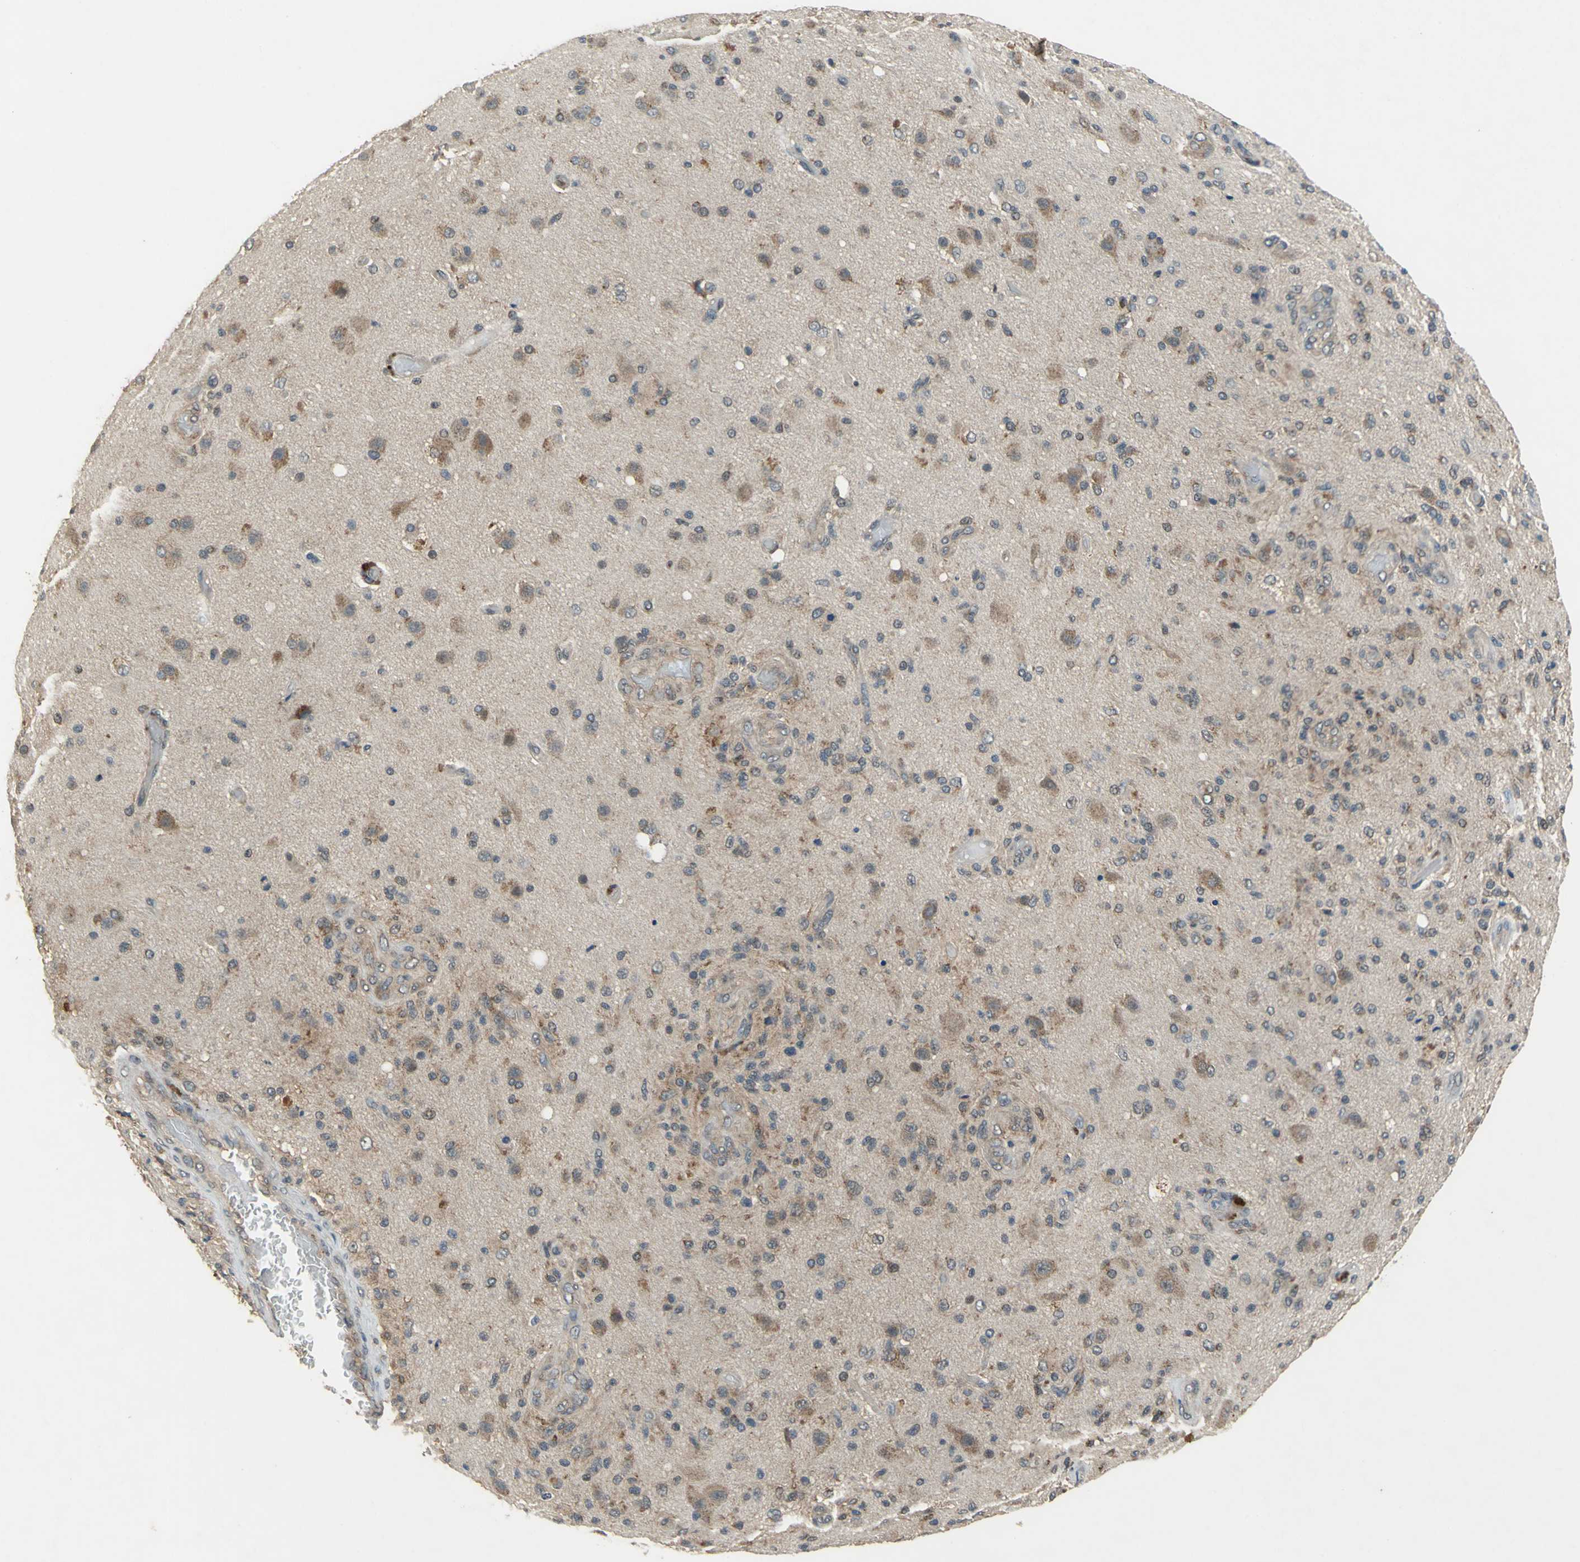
{"staining": {"intensity": "moderate", "quantity": ">75%", "location": "cytoplasmic/membranous"}, "tissue": "glioma", "cell_type": "Tumor cells", "image_type": "cancer", "snomed": [{"axis": "morphology", "description": "Normal tissue, NOS"}, {"axis": "morphology", "description": "Glioma, malignant, High grade"}, {"axis": "topography", "description": "Cerebral cortex"}], "caption": "Immunohistochemistry (IHC) staining of malignant high-grade glioma, which reveals medium levels of moderate cytoplasmic/membranous staining in about >75% of tumor cells indicating moderate cytoplasmic/membranous protein expression. The staining was performed using DAB (brown) for protein detection and nuclei were counterstained in hematoxylin (blue).", "gene": "NFKBIE", "patient": {"sex": "male", "age": 77}}